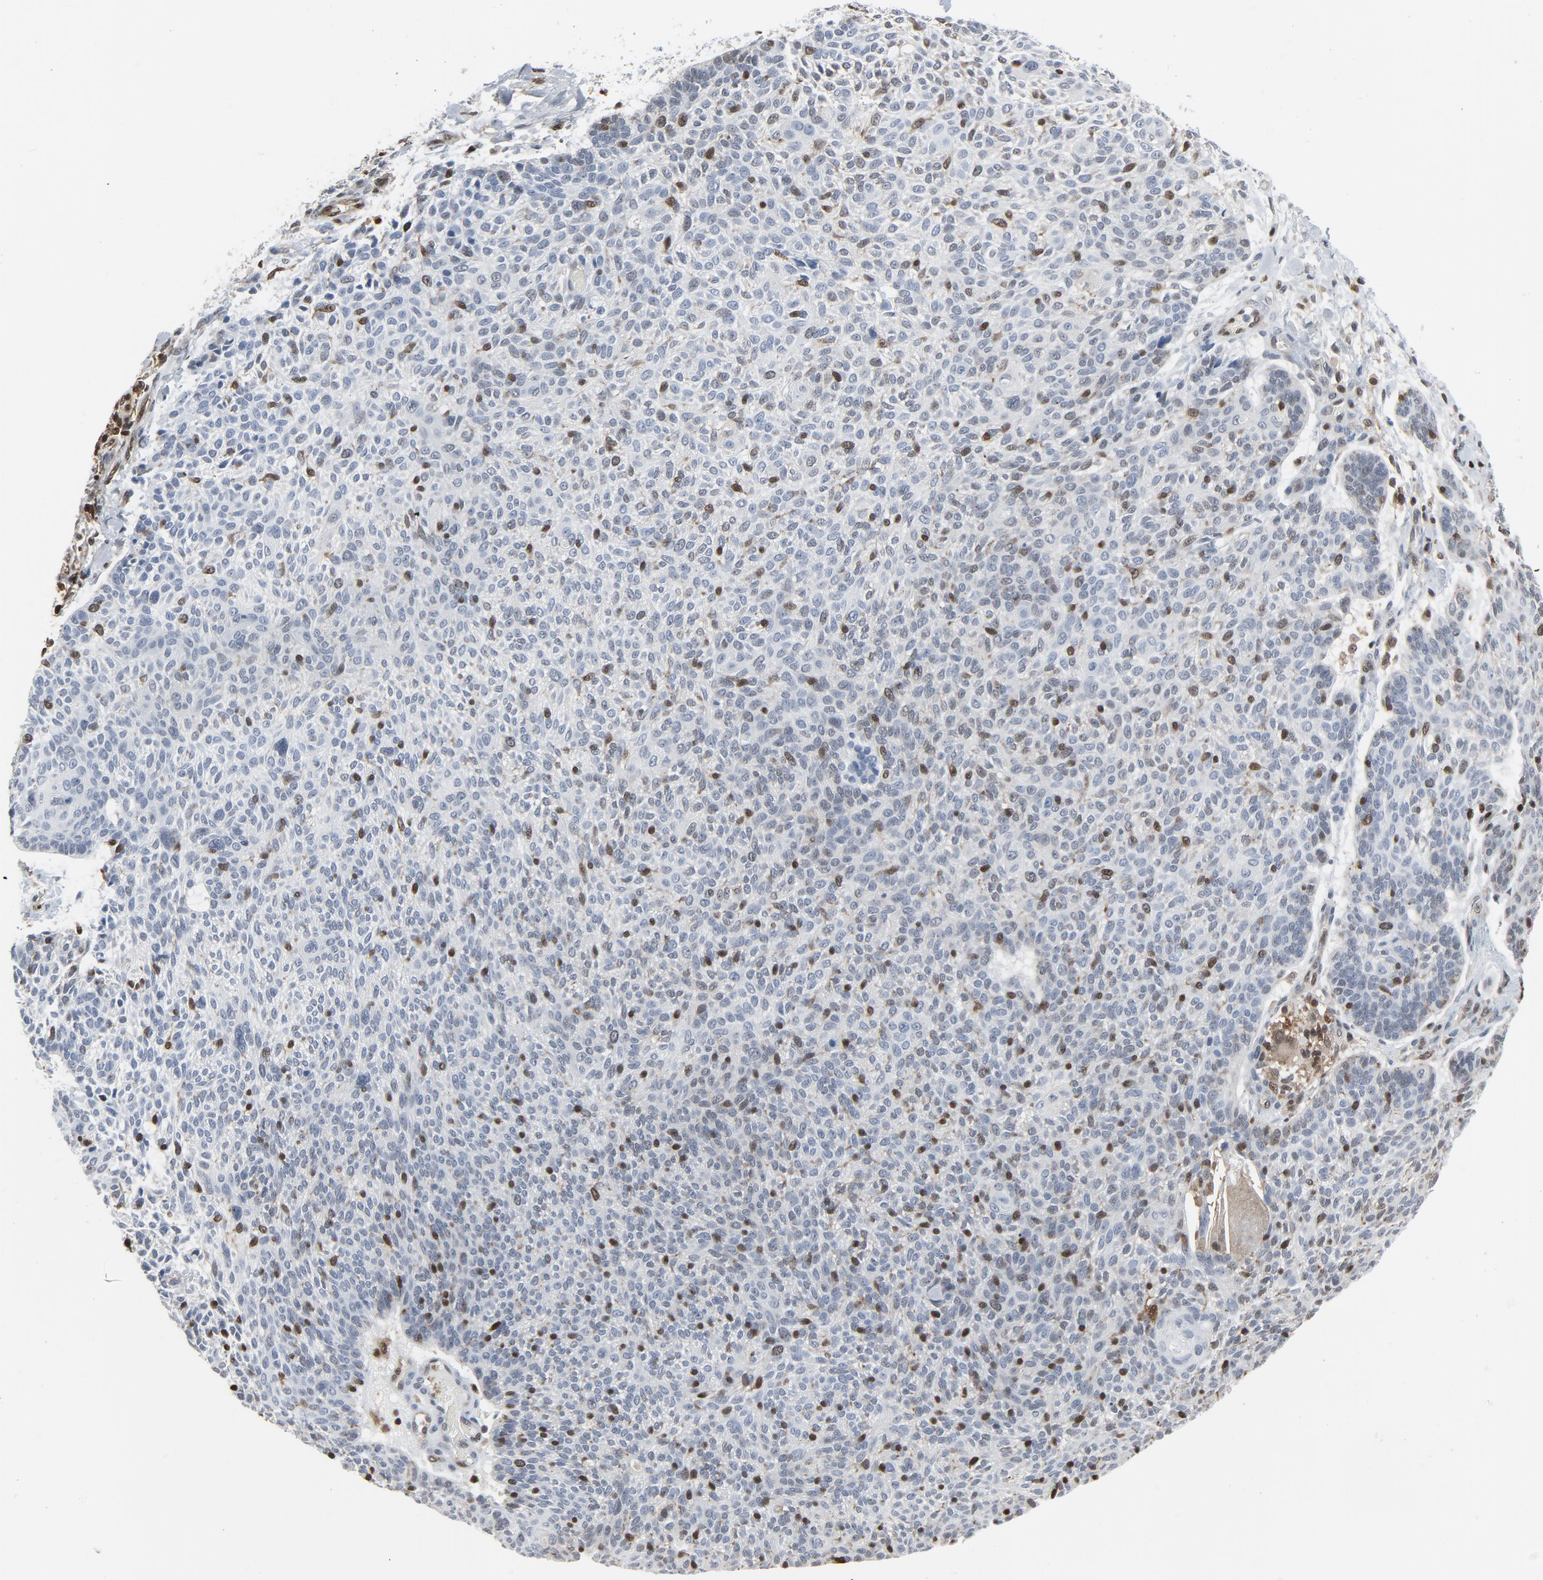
{"staining": {"intensity": "weak", "quantity": "<25%", "location": "cytoplasmic/membranous"}, "tissue": "skin cancer", "cell_type": "Tumor cells", "image_type": "cancer", "snomed": [{"axis": "morphology", "description": "Normal tissue, NOS"}, {"axis": "morphology", "description": "Basal cell carcinoma"}, {"axis": "topography", "description": "Skin"}], "caption": "An IHC photomicrograph of basal cell carcinoma (skin) is shown. There is no staining in tumor cells of basal cell carcinoma (skin).", "gene": "STAT5A", "patient": {"sex": "female", "age": 70}}